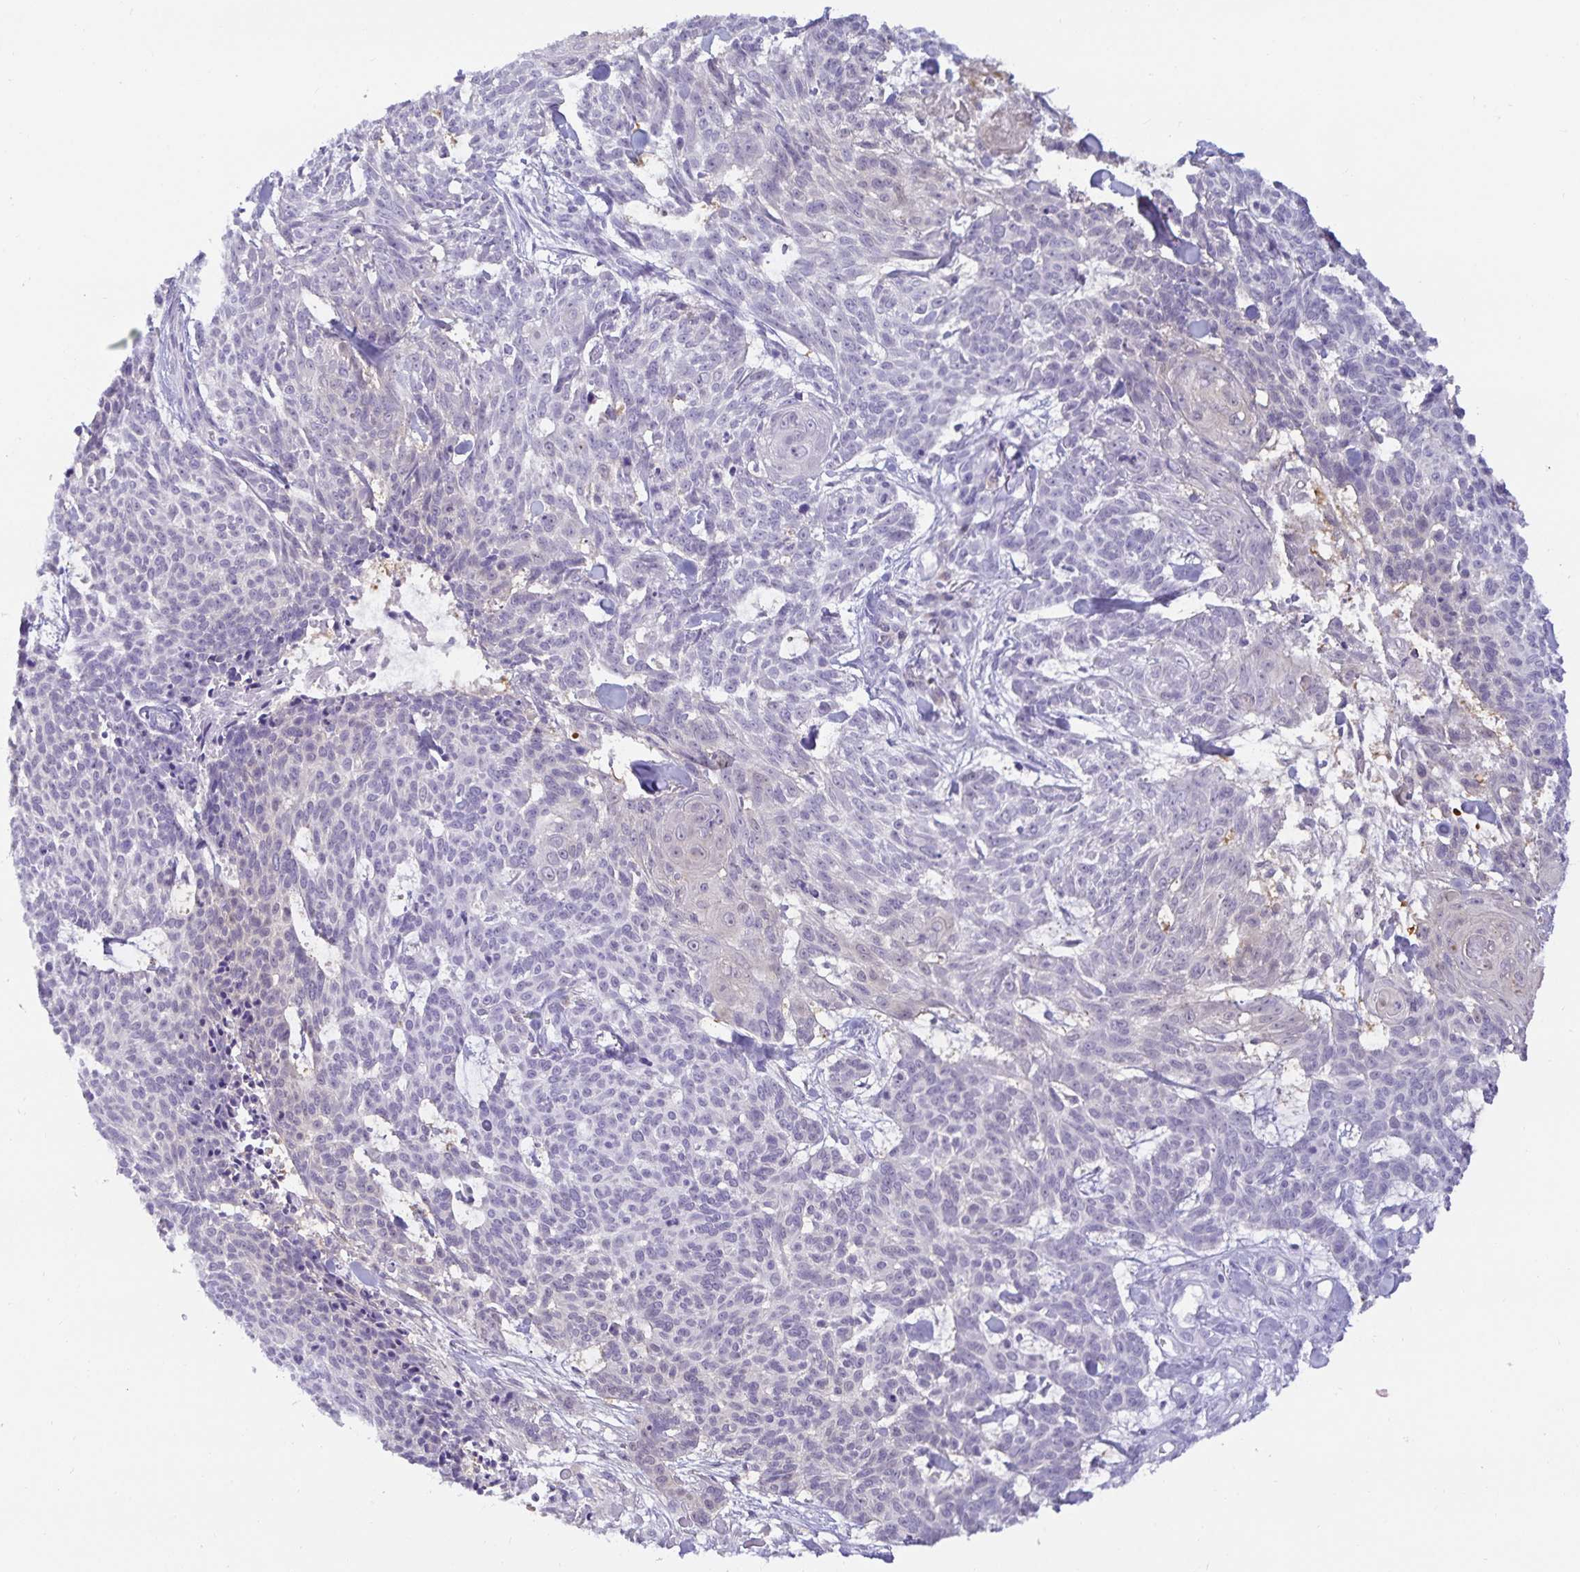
{"staining": {"intensity": "negative", "quantity": "none", "location": "none"}, "tissue": "skin cancer", "cell_type": "Tumor cells", "image_type": "cancer", "snomed": [{"axis": "morphology", "description": "Basal cell carcinoma"}, {"axis": "topography", "description": "Skin"}], "caption": "Tumor cells are negative for protein expression in human basal cell carcinoma (skin).", "gene": "MON2", "patient": {"sex": "female", "age": 93}}